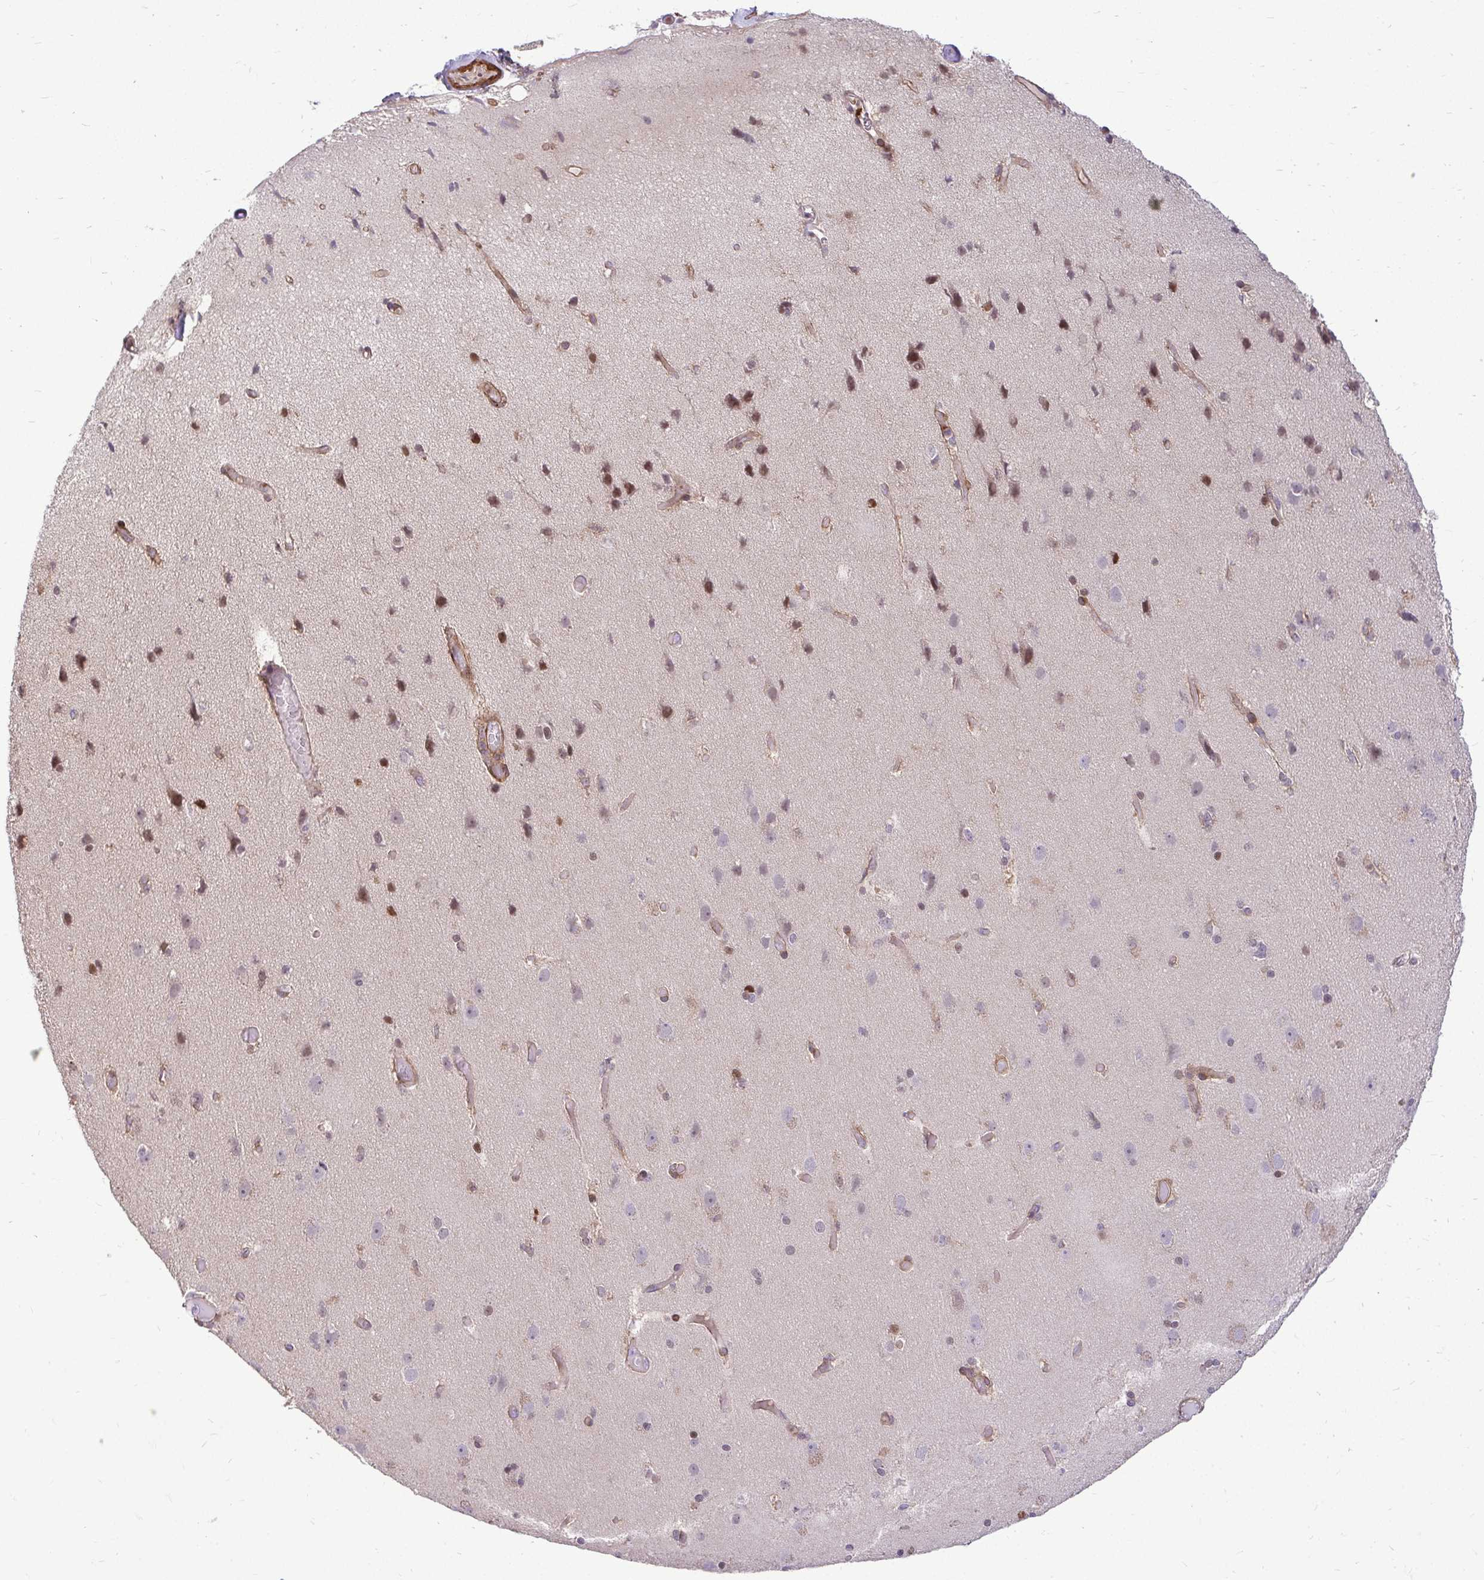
{"staining": {"intensity": "strong", "quantity": "25%-75%", "location": "cytoplasmic/membranous,nuclear"}, "tissue": "cerebral cortex", "cell_type": "Endothelial cells", "image_type": "normal", "snomed": [{"axis": "morphology", "description": "Normal tissue, NOS"}, {"axis": "morphology", "description": "Glioma, malignant, High grade"}, {"axis": "topography", "description": "Cerebral cortex"}], "caption": "This image shows normal cerebral cortex stained with immunohistochemistry (IHC) to label a protein in brown. The cytoplasmic/membranous,nuclear of endothelial cells show strong positivity for the protein. Nuclei are counter-stained blue.", "gene": "TRIP6", "patient": {"sex": "male", "age": 71}}